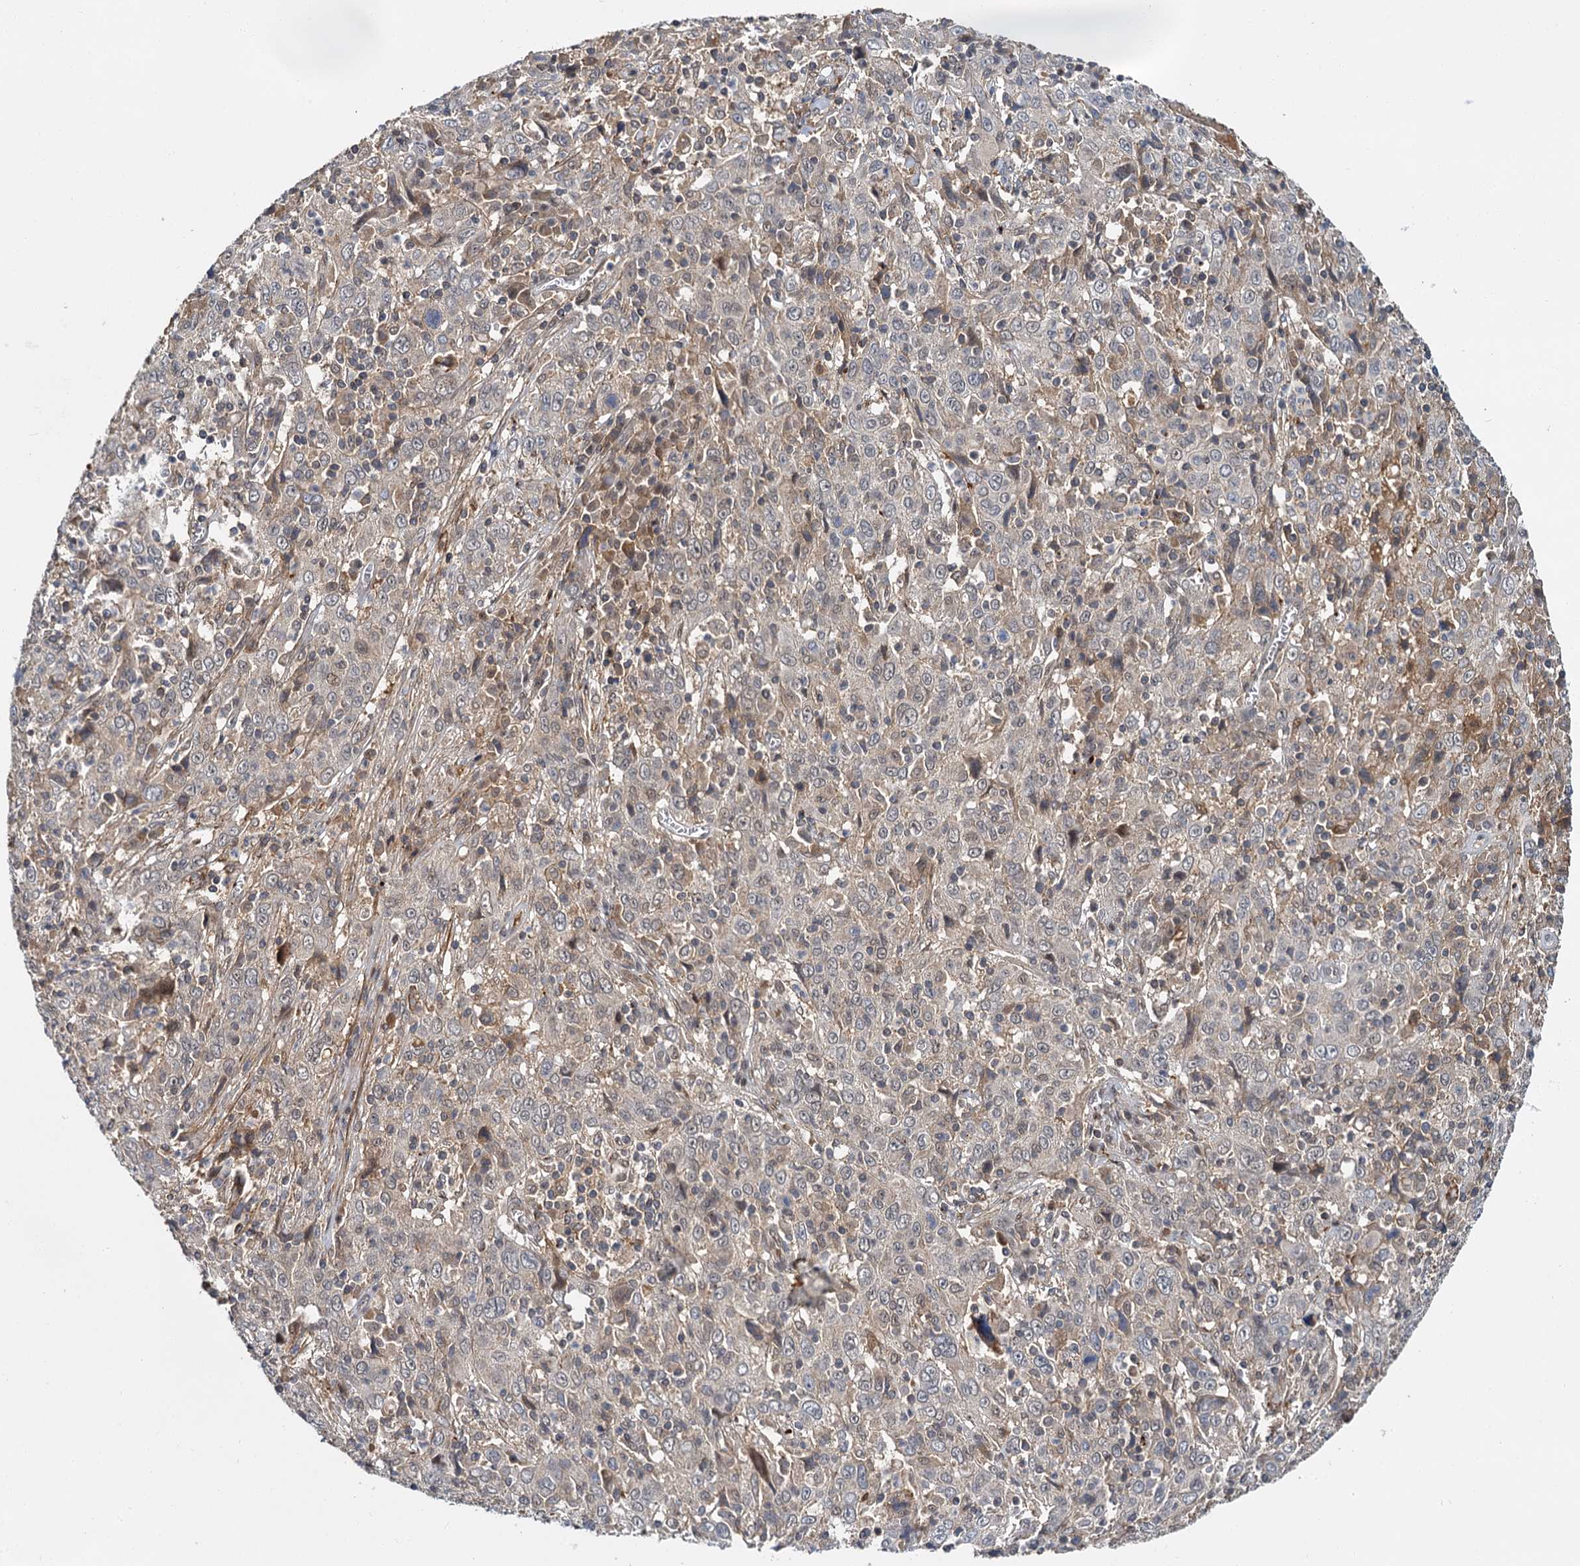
{"staining": {"intensity": "weak", "quantity": "<25%", "location": "cytoplasmic/membranous"}, "tissue": "cervical cancer", "cell_type": "Tumor cells", "image_type": "cancer", "snomed": [{"axis": "morphology", "description": "Squamous cell carcinoma, NOS"}, {"axis": "topography", "description": "Cervix"}], "caption": "DAB immunohistochemical staining of human cervical squamous cell carcinoma demonstrates no significant staining in tumor cells.", "gene": "MBD6", "patient": {"sex": "female", "age": 46}}